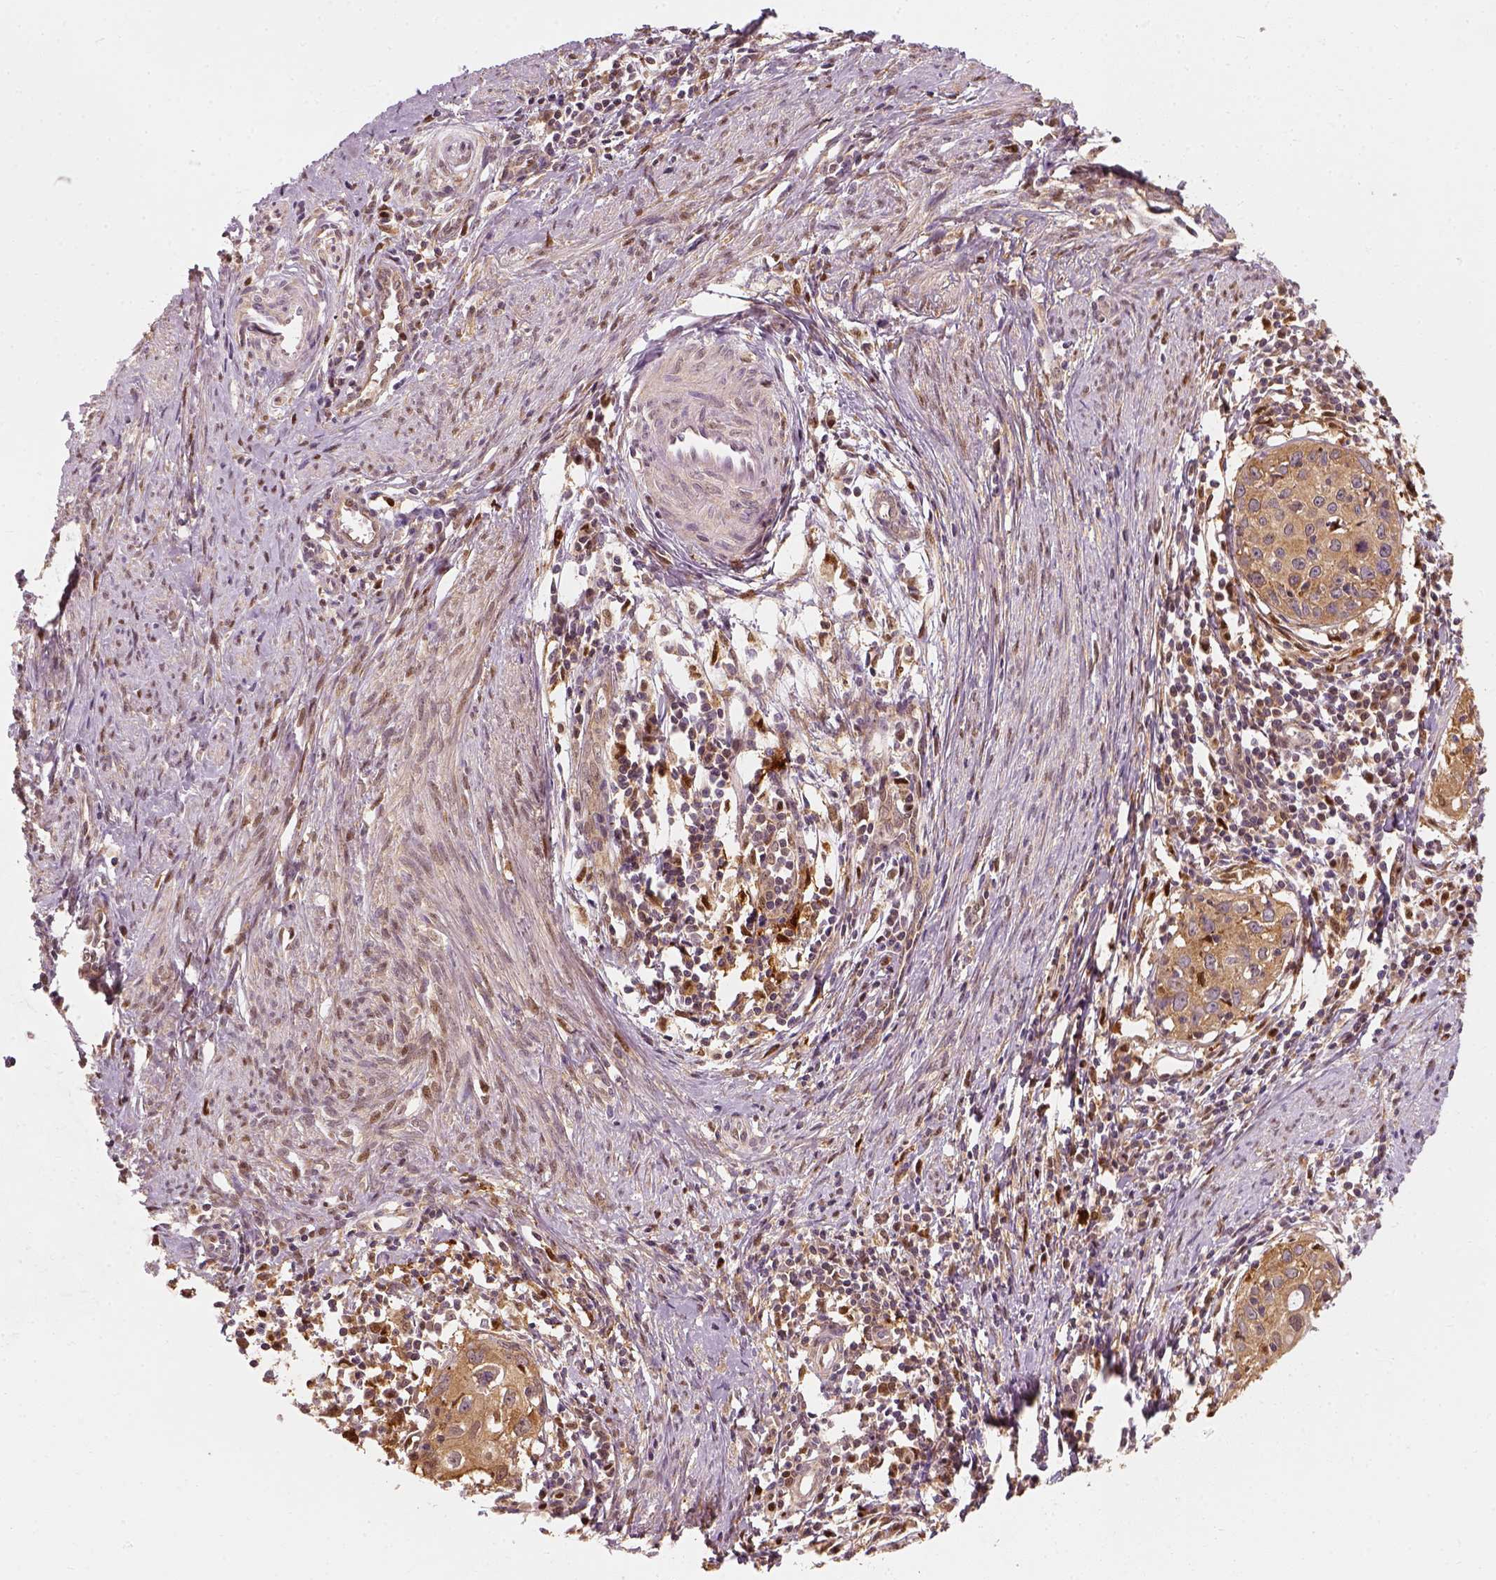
{"staining": {"intensity": "weak", "quantity": ">75%", "location": "cytoplasmic/membranous"}, "tissue": "cervical cancer", "cell_type": "Tumor cells", "image_type": "cancer", "snomed": [{"axis": "morphology", "description": "Squamous cell carcinoma, NOS"}, {"axis": "topography", "description": "Cervix"}], "caption": "A histopathology image of human cervical cancer (squamous cell carcinoma) stained for a protein reveals weak cytoplasmic/membranous brown staining in tumor cells.", "gene": "SQSTM1", "patient": {"sex": "female", "age": 40}}